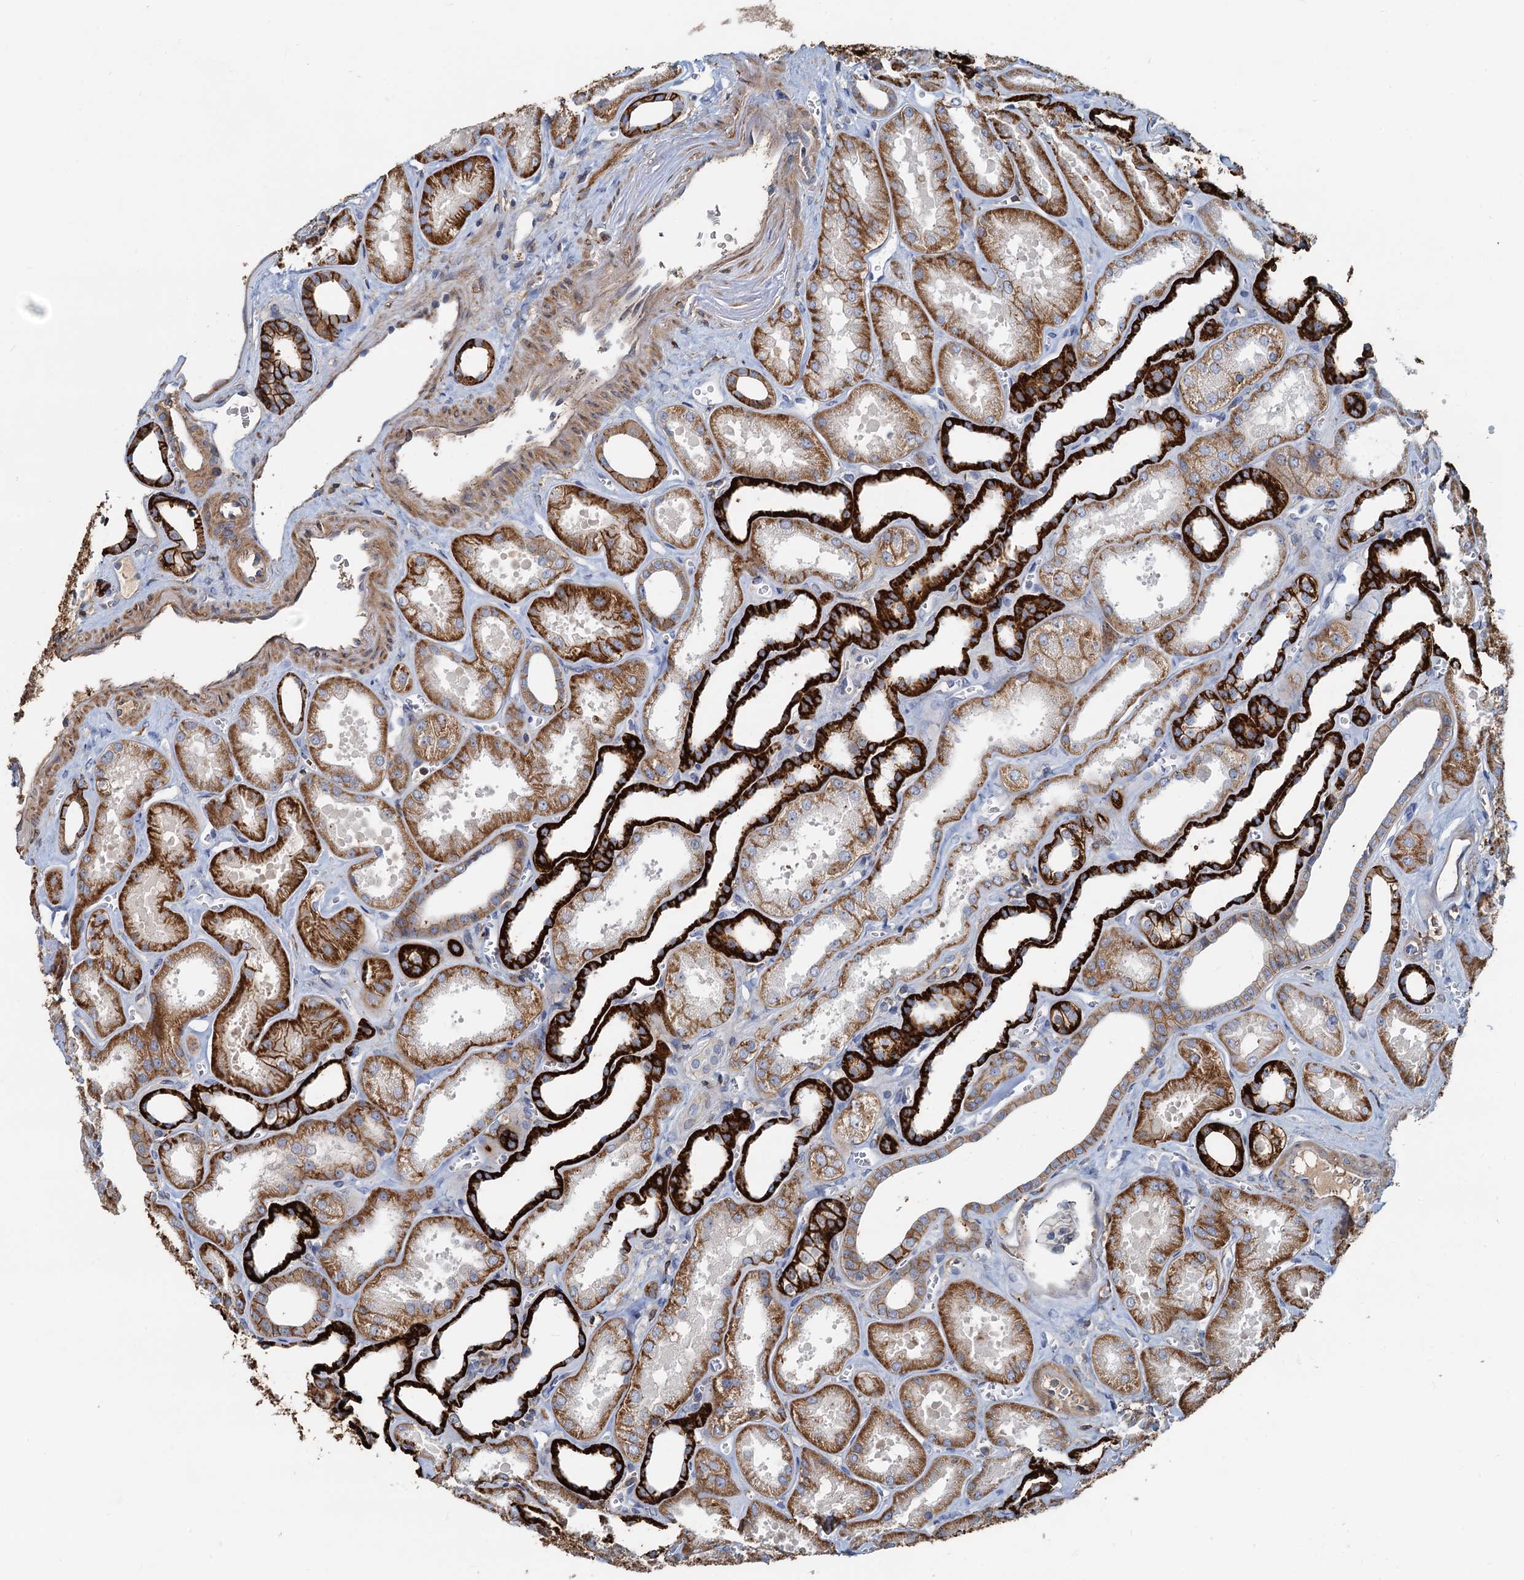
{"staining": {"intensity": "negative", "quantity": "none", "location": "none"}, "tissue": "kidney", "cell_type": "Cells in glomeruli", "image_type": "normal", "snomed": [{"axis": "morphology", "description": "Normal tissue, NOS"}, {"axis": "morphology", "description": "Adenocarcinoma, NOS"}, {"axis": "topography", "description": "Kidney"}], "caption": "The histopathology image reveals no staining of cells in glomeruli in unremarkable kidney. (Immunohistochemistry, brightfield microscopy, high magnification).", "gene": "LNX2", "patient": {"sex": "female", "age": 68}}